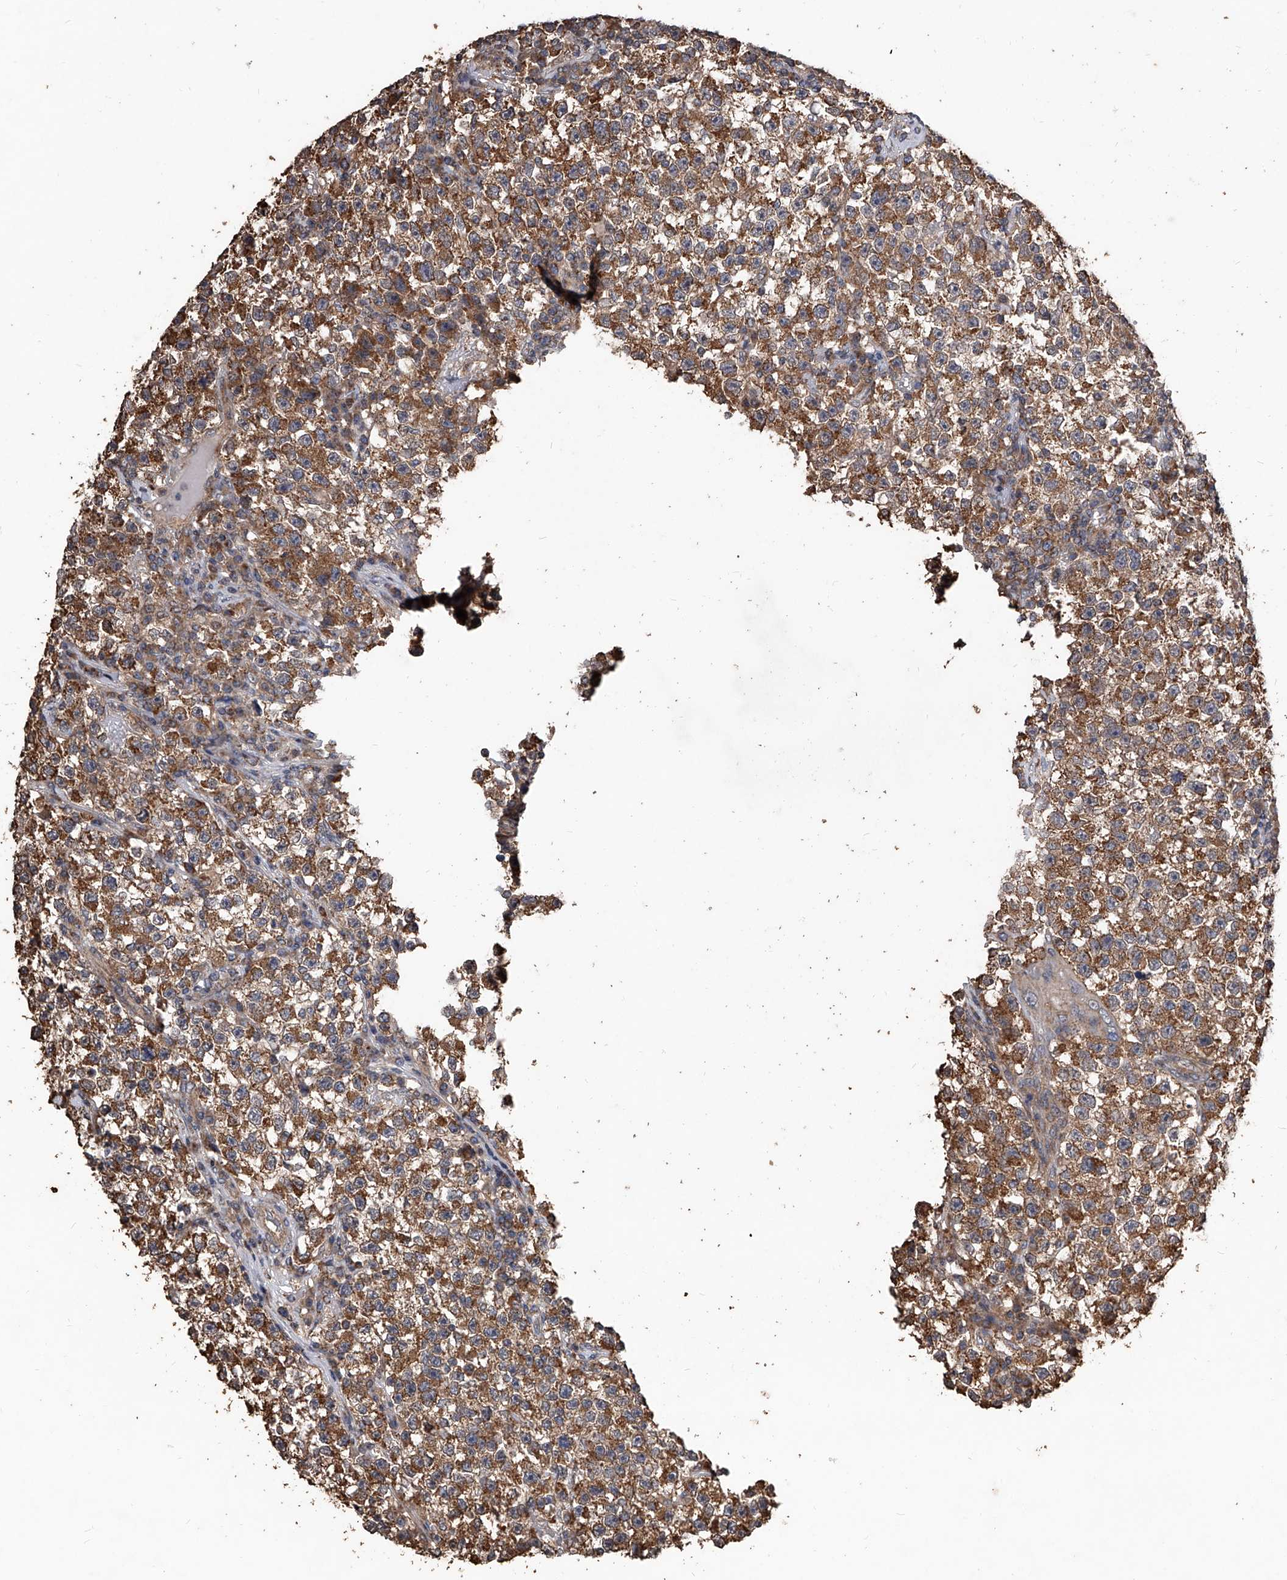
{"staining": {"intensity": "moderate", "quantity": ">75%", "location": "cytoplasmic/membranous"}, "tissue": "testis cancer", "cell_type": "Tumor cells", "image_type": "cancer", "snomed": [{"axis": "morphology", "description": "Seminoma, NOS"}, {"axis": "topography", "description": "Testis"}], "caption": "This micrograph displays testis cancer (seminoma) stained with IHC to label a protein in brown. The cytoplasmic/membranous of tumor cells show moderate positivity for the protein. Nuclei are counter-stained blue.", "gene": "LTV1", "patient": {"sex": "male", "age": 22}}